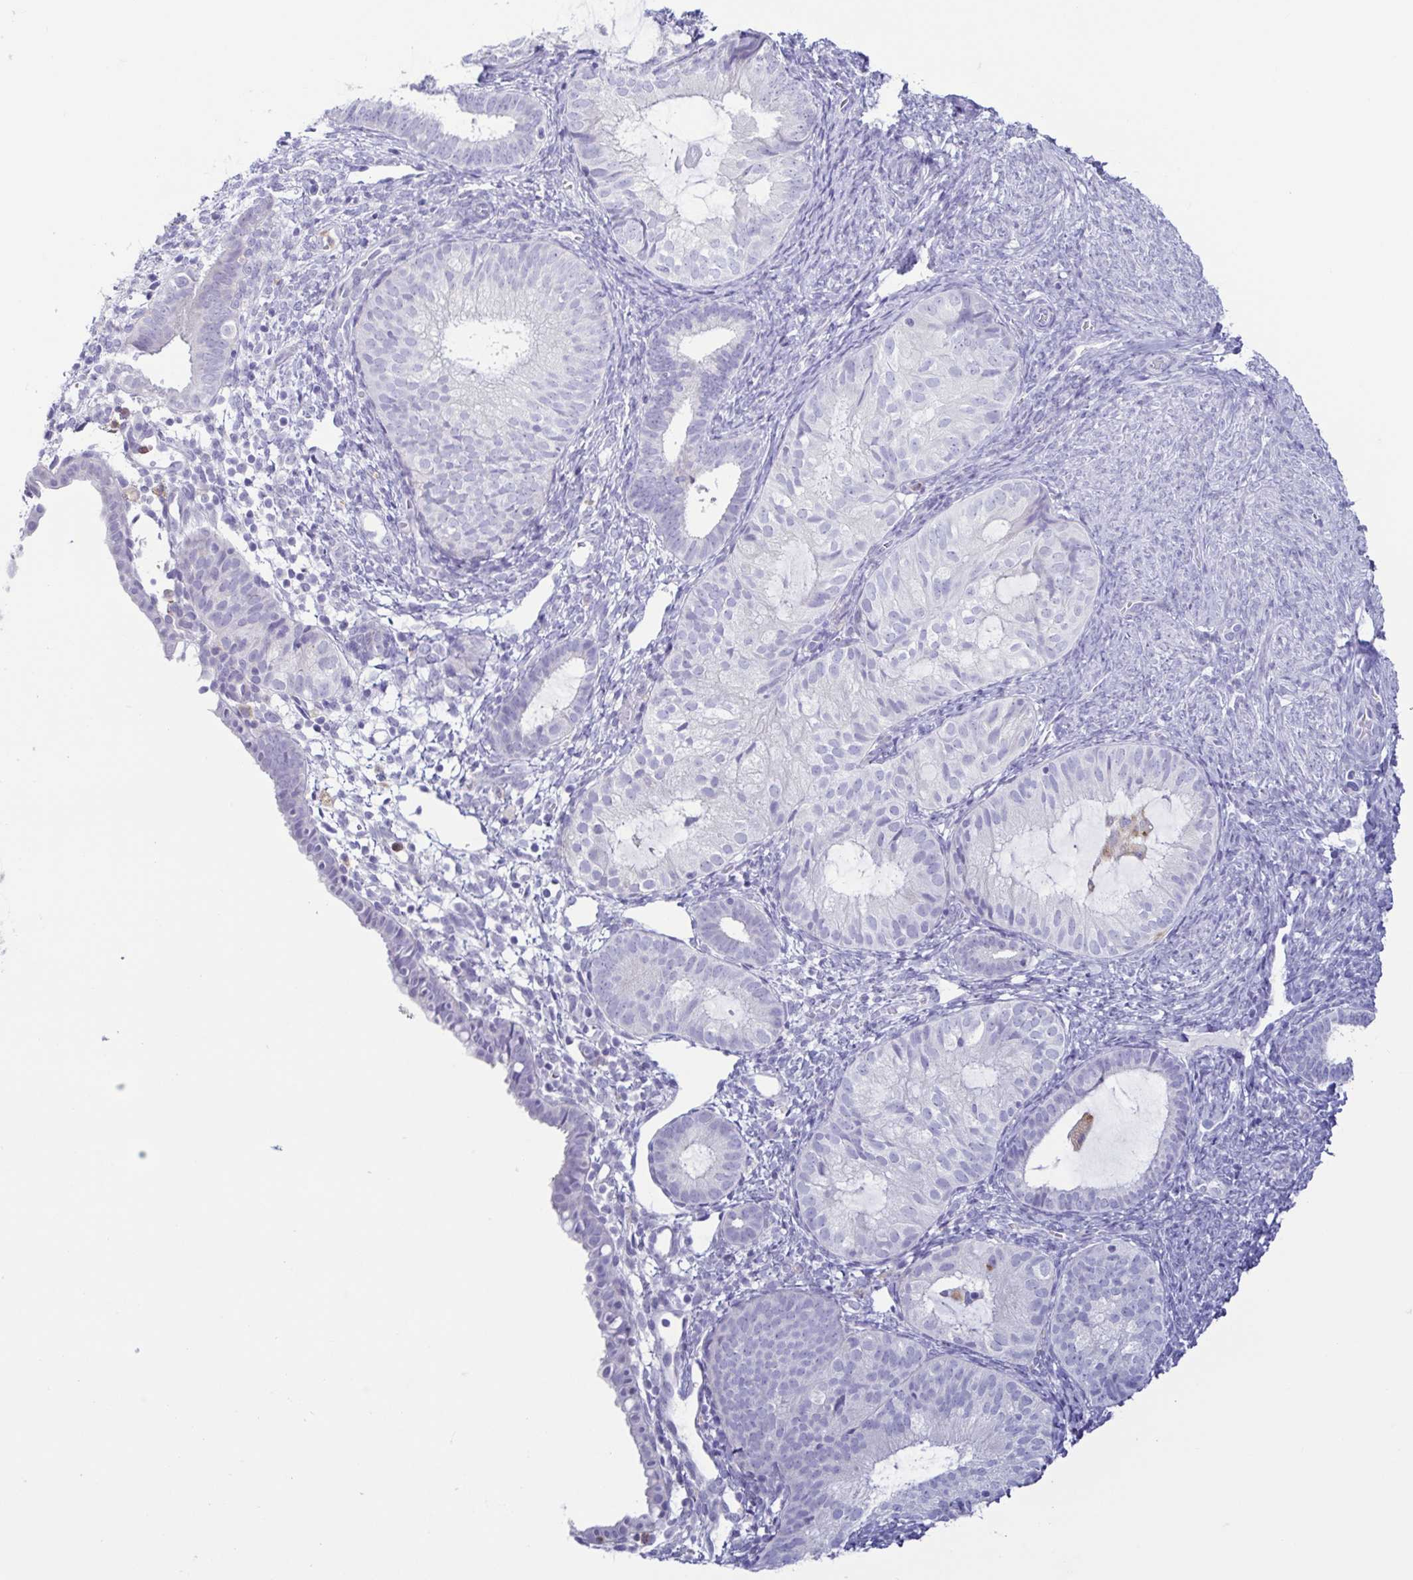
{"staining": {"intensity": "negative", "quantity": "none", "location": "none"}, "tissue": "endometrial cancer", "cell_type": "Tumor cells", "image_type": "cancer", "snomed": [{"axis": "morphology", "description": "Normal tissue, NOS"}, {"axis": "morphology", "description": "Adenocarcinoma, NOS"}, {"axis": "topography", "description": "Smooth muscle"}, {"axis": "topography", "description": "Endometrium"}, {"axis": "topography", "description": "Myometrium, NOS"}], "caption": "Histopathology image shows no significant protein staining in tumor cells of endometrial cancer.", "gene": "ATP6V1G2", "patient": {"sex": "female", "age": 81}}